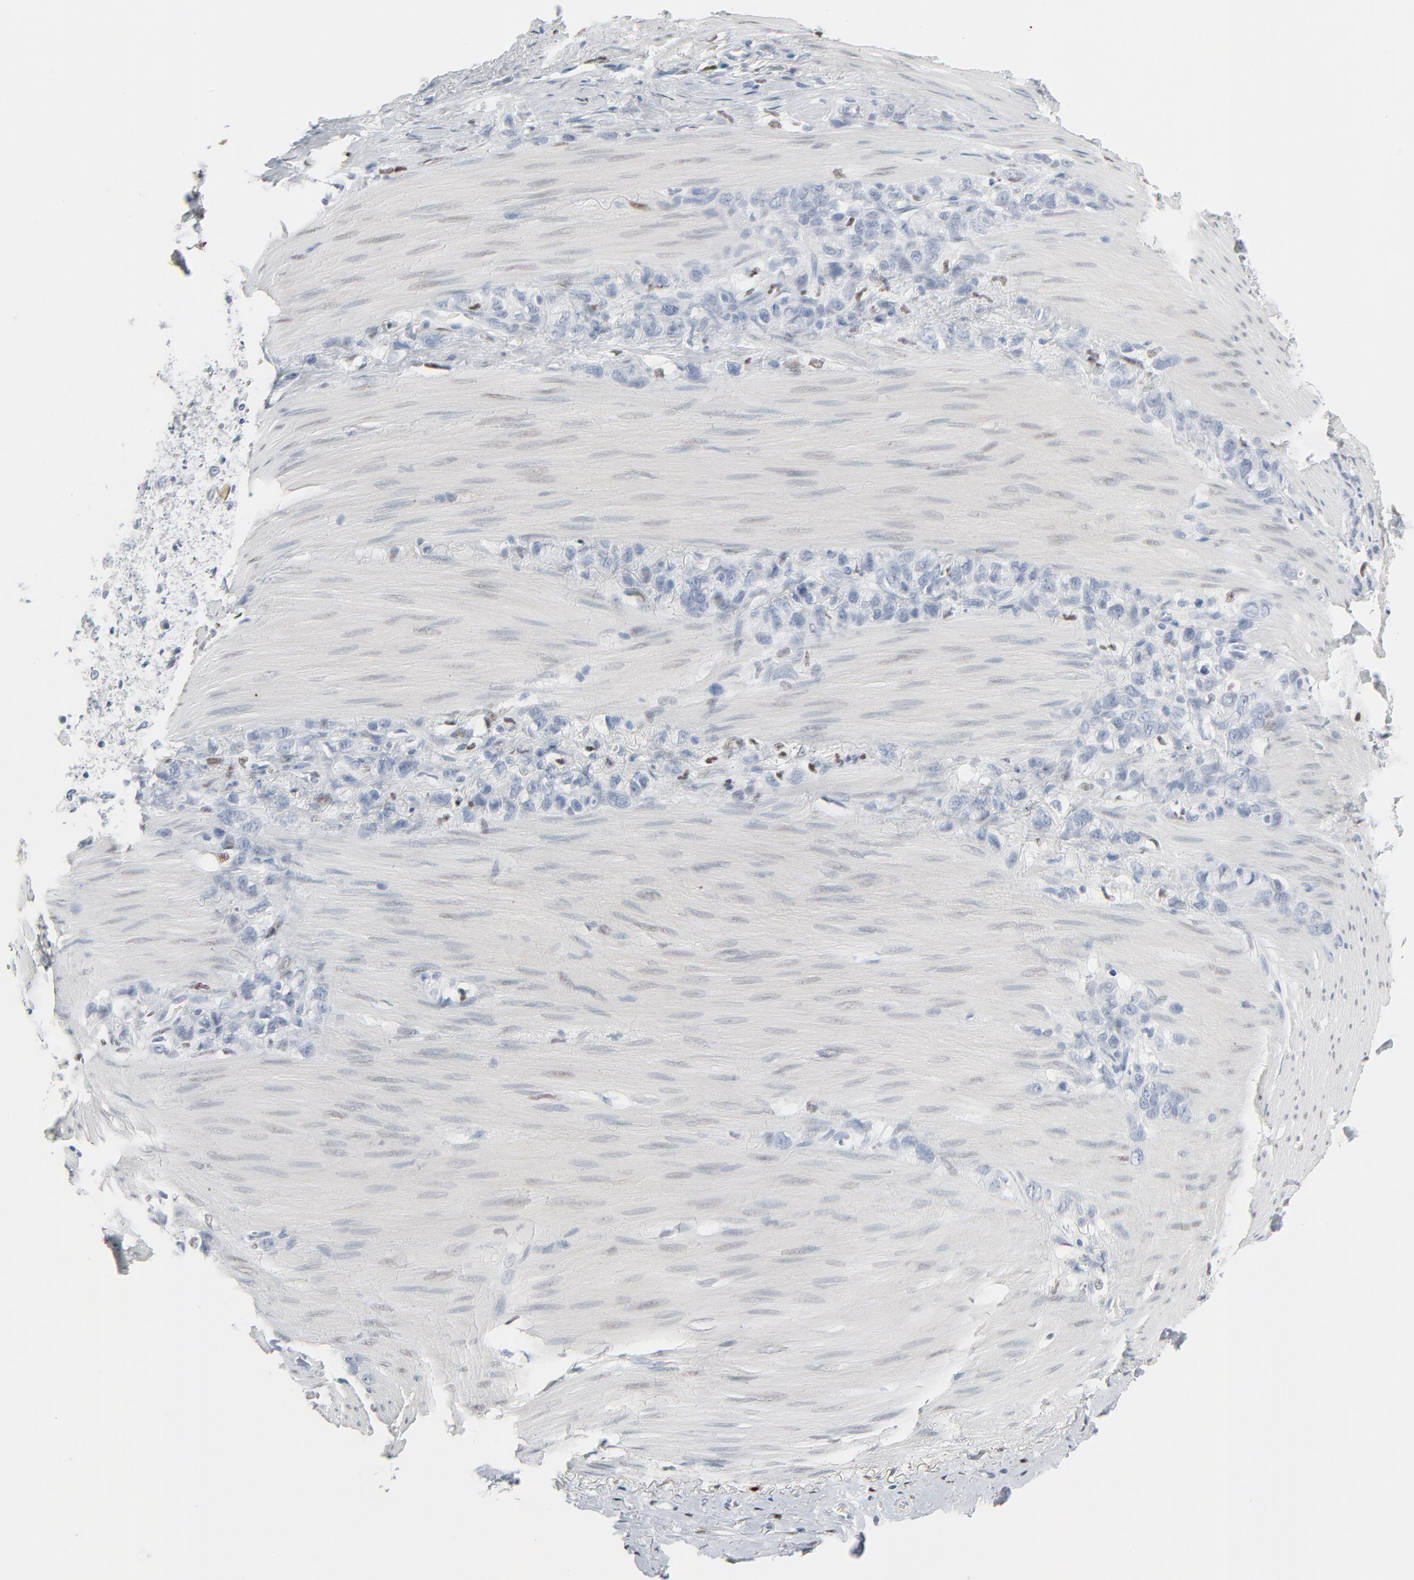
{"staining": {"intensity": "negative", "quantity": "none", "location": "none"}, "tissue": "stomach cancer", "cell_type": "Tumor cells", "image_type": "cancer", "snomed": [{"axis": "morphology", "description": "Normal tissue, NOS"}, {"axis": "morphology", "description": "Adenocarcinoma, NOS"}, {"axis": "morphology", "description": "Adenocarcinoma, High grade"}, {"axis": "topography", "description": "Stomach, upper"}, {"axis": "topography", "description": "Stomach"}], "caption": "This image is of stomach adenocarcinoma stained with immunohistochemistry to label a protein in brown with the nuclei are counter-stained blue. There is no positivity in tumor cells.", "gene": "MITF", "patient": {"sex": "female", "age": 65}}